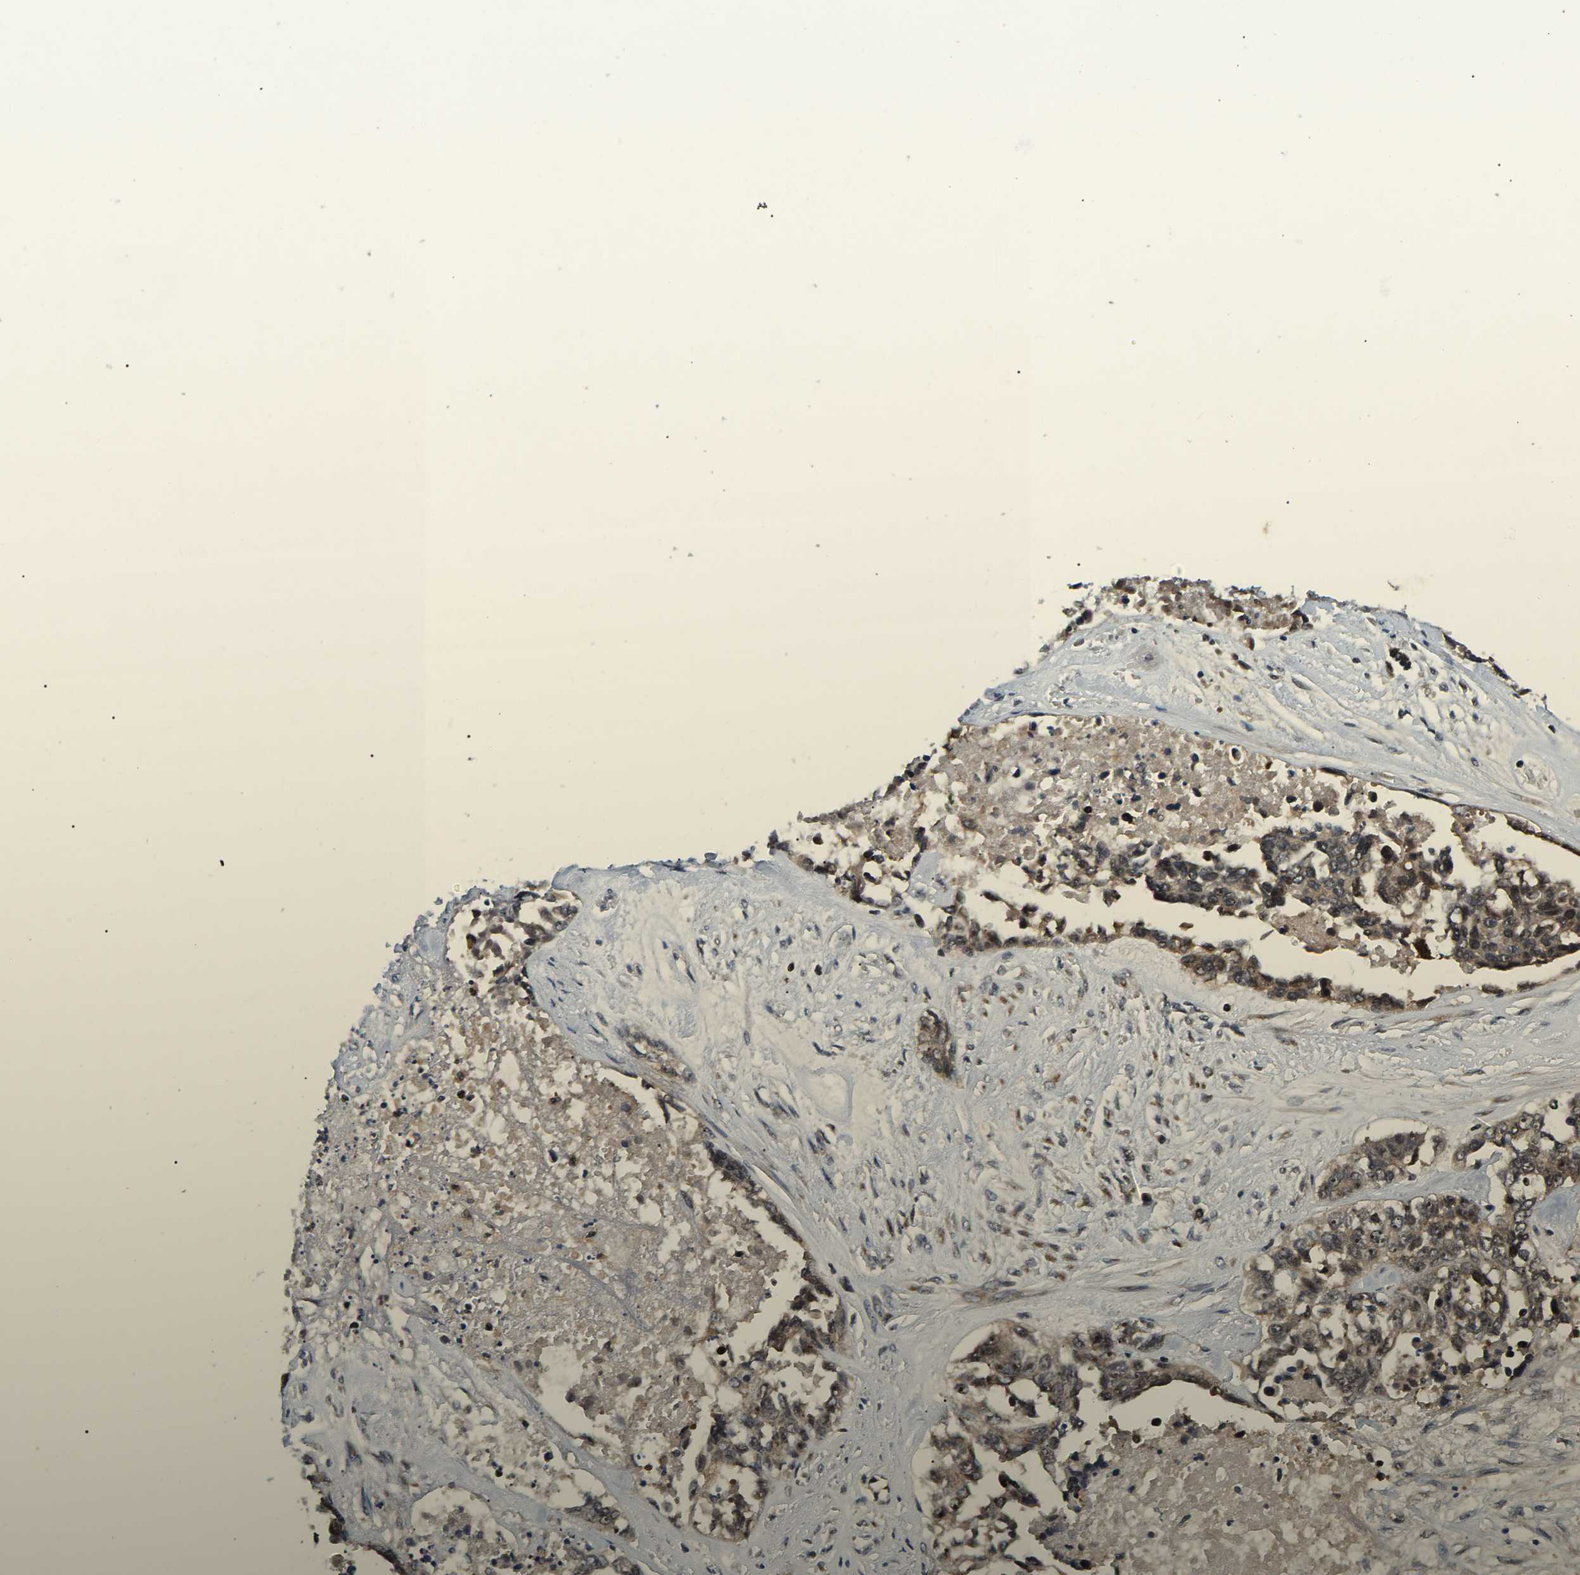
{"staining": {"intensity": "moderate", "quantity": ">75%", "location": "nuclear"}, "tissue": "ovarian cancer", "cell_type": "Tumor cells", "image_type": "cancer", "snomed": [{"axis": "morphology", "description": "Cystadenocarcinoma, serous, NOS"}, {"axis": "topography", "description": "Ovary"}], "caption": "Human ovarian cancer stained with a brown dye reveals moderate nuclear positive staining in approximately >75% of tumor cells.", "gene": "RBM28", "patient": {"sex": "female", "age": 44}}